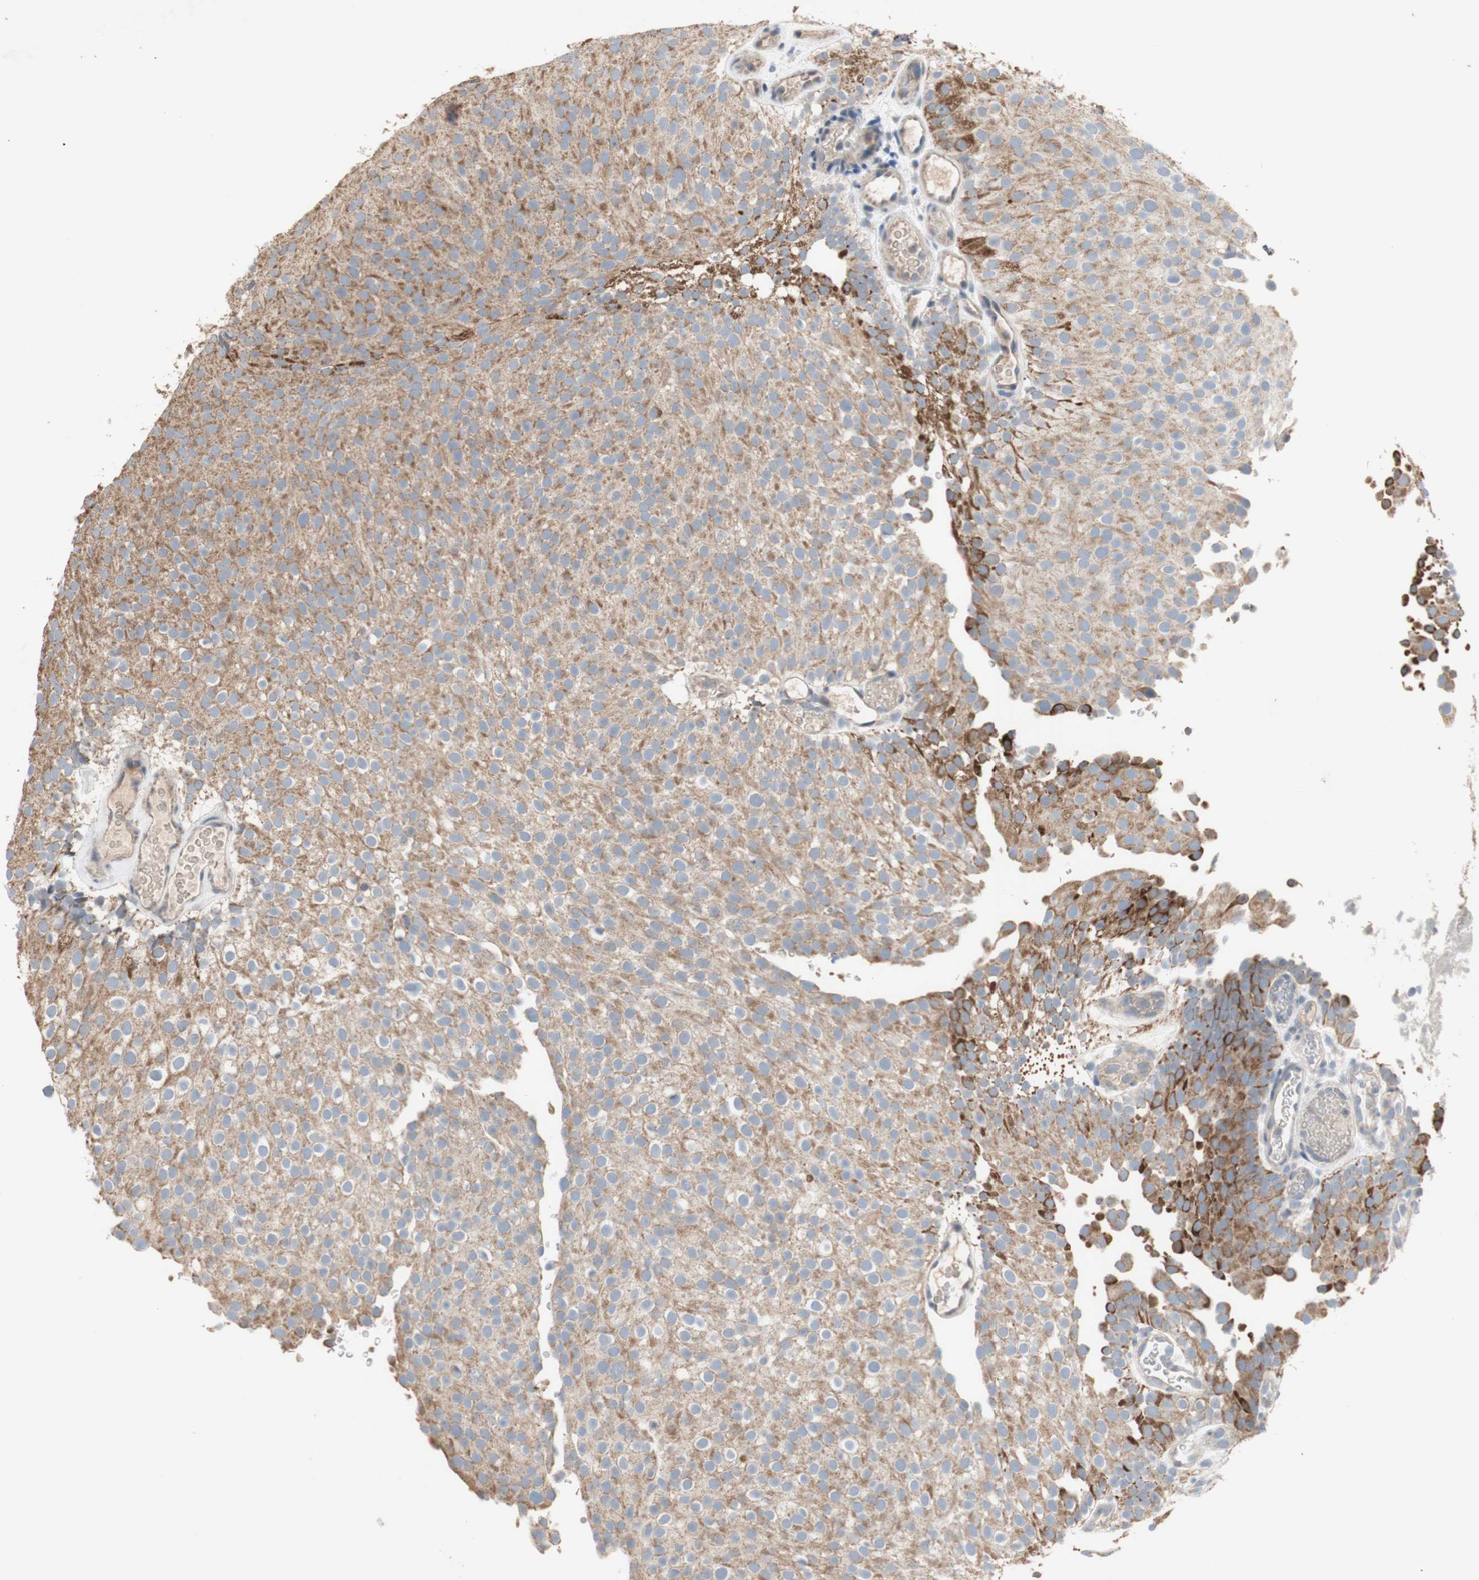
{"staining": {"intensity": "moderate", "quantity": ">75%", "location": "cytoplasmic/membranous"}, "tissue": "urothelial cancer", "cell_type": "Tumor cells", "image_type": "cancer", "snomed": [{"axis": "morphology", "description": "Urothelial carcinoma, Low grade"}, {"axis": "topography", "description": "Urinary bladder"}], "caption": "Urothelial carcinoma (low-grade) stained with a brown dye shows moderate cytoplasmic/membranous positive staining in approximately >75% of tumor cells.", "gene": "PTGIS", "patient": {"sex": "male", "age": 78}}